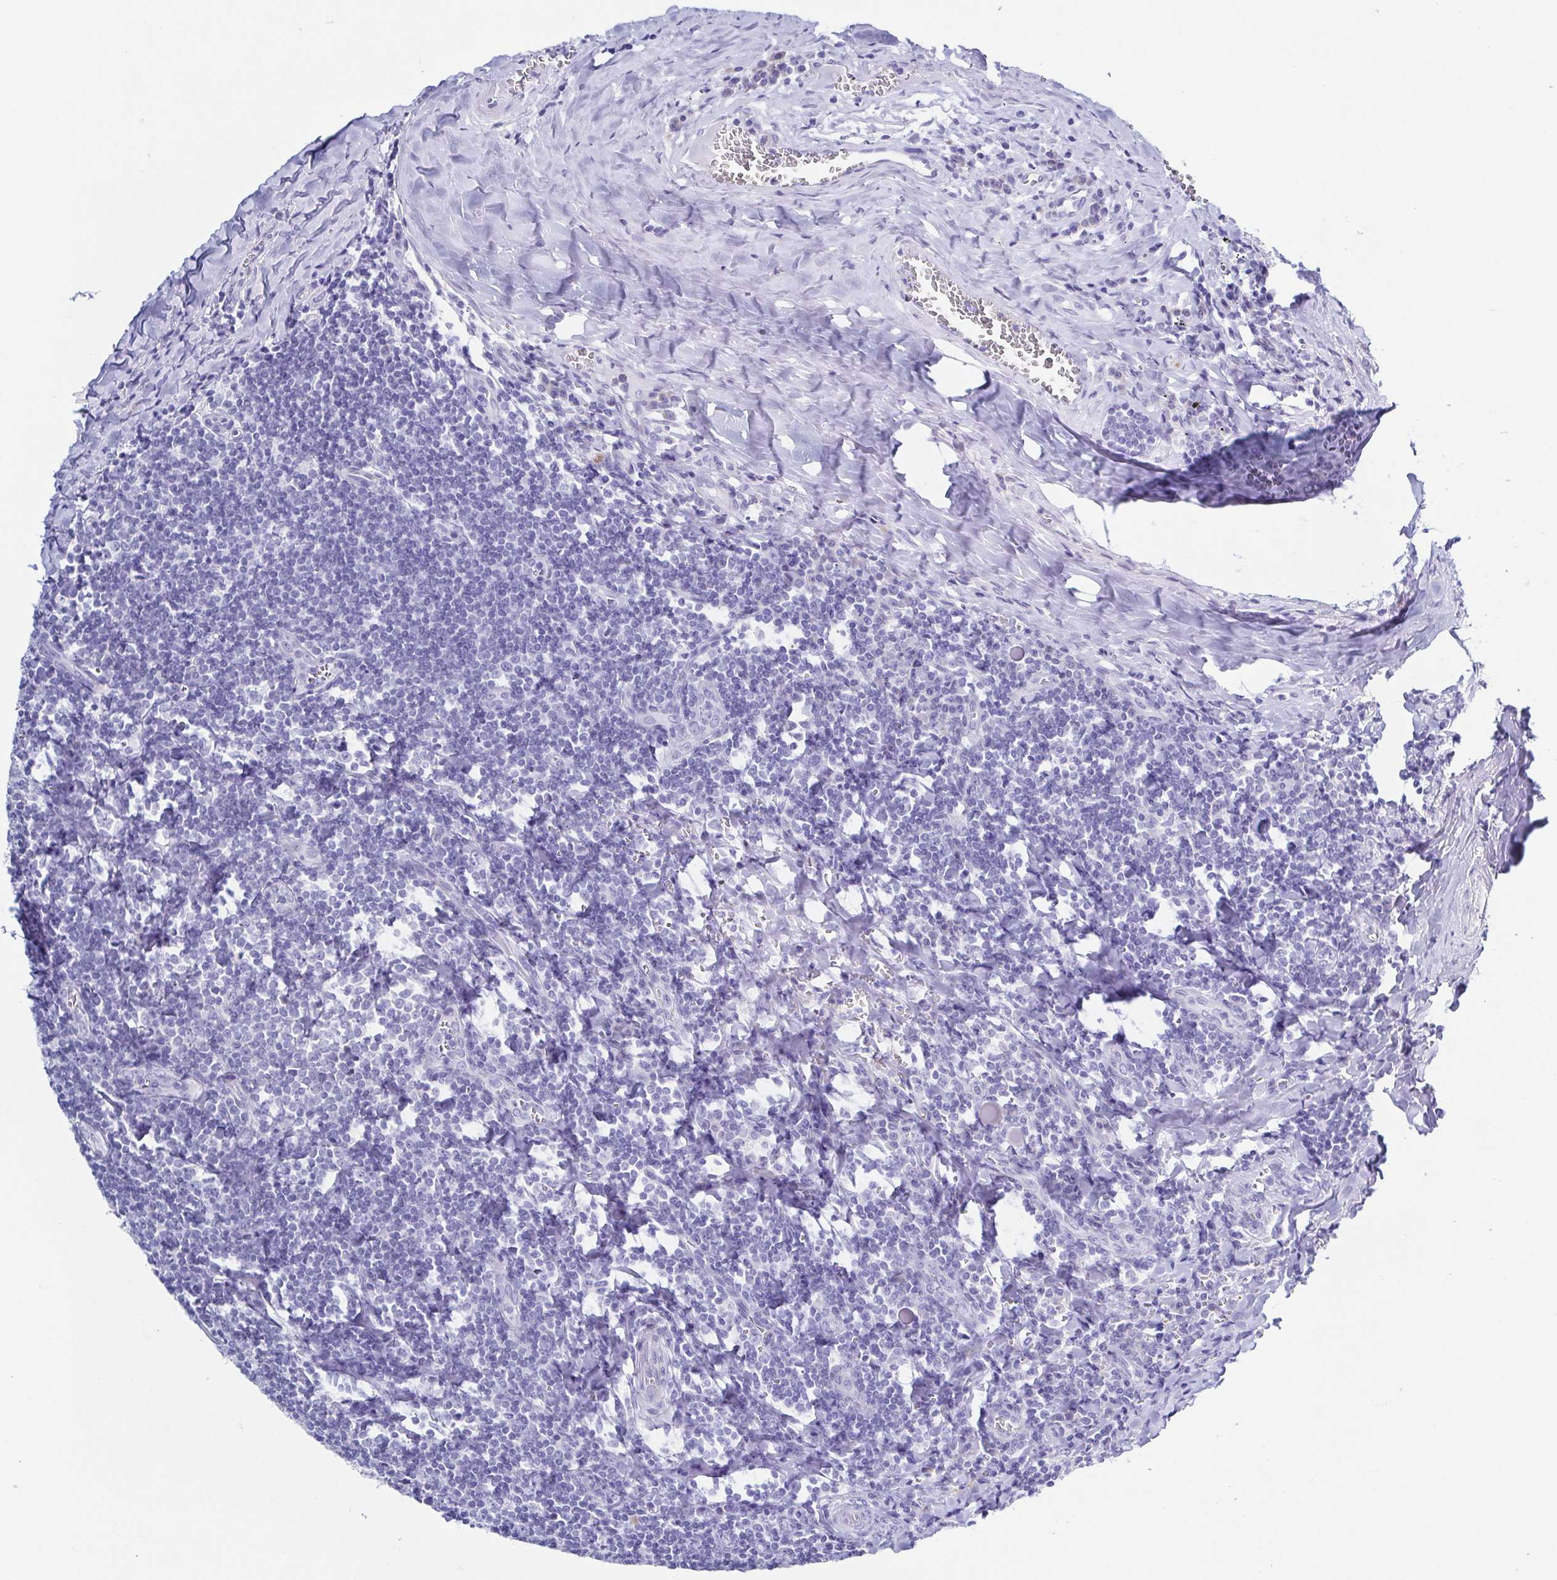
{"staining": {"intensity": "negative", "quantity": "none", "location": "none"}, "tissue": "tonsil", "cell_type": "Germinal center cells", "image_type": "normal", "snomed": [{"axis": "morphology", "description": "Normal tissue, NOS"}, {"axis": "morphology", "description": "Inflammation, NOS"}, {"axis": "topography", "description": "Tonsil"}], "caption": "IHC of normal human tonsil reveals no staining in germinal center cells. The staining is performed using DAB brown chromogen with nuclei counter-stained in using hematoxylin.", "gene": "TNNT2", "patient": {"sex": "female", "age": 31}}